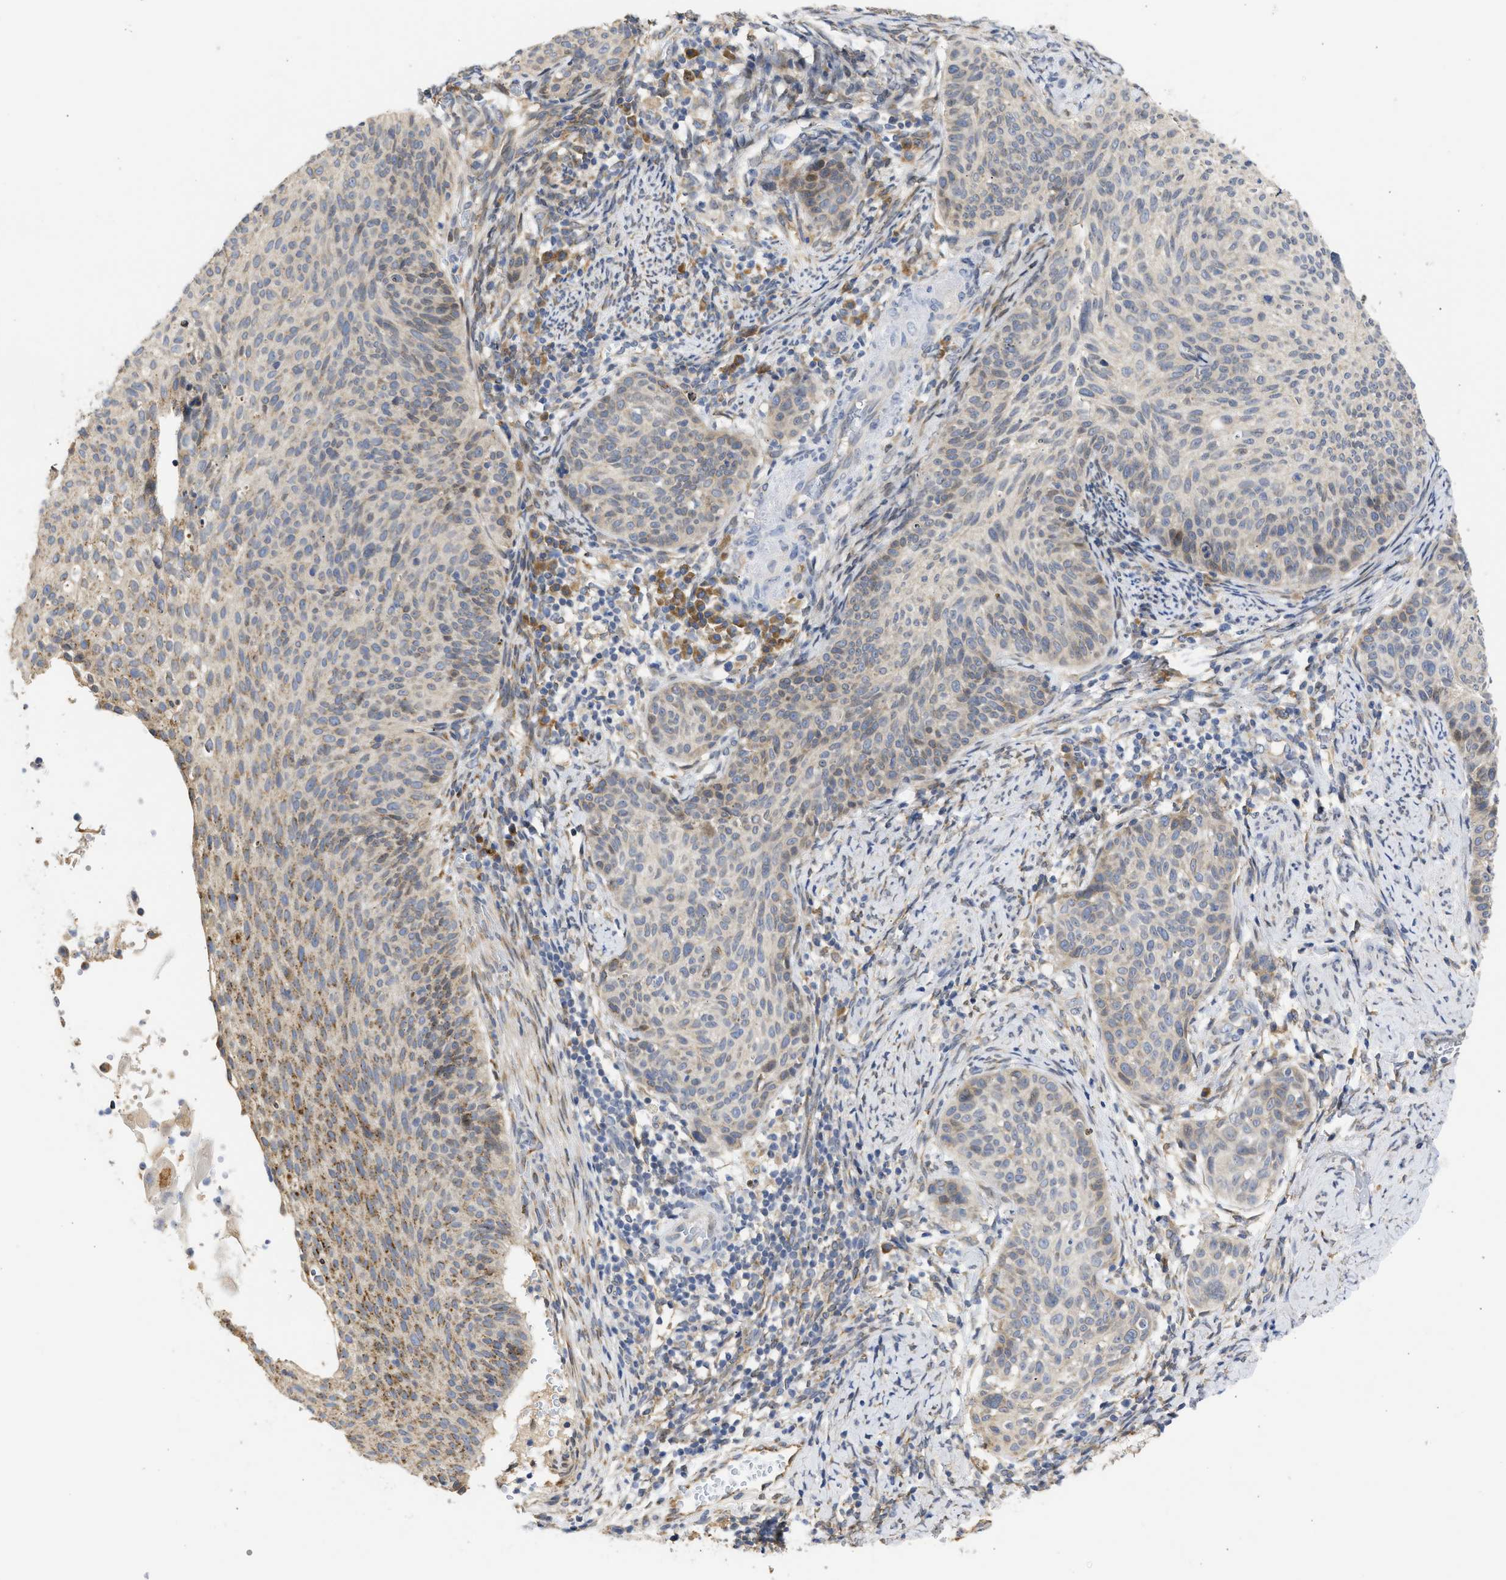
{"staining": {"intensity": "moderate", "quantity": "<25%", "location": "cytoplasmic/membranous"}, "tissue": "cervical cancer", "cell_type": "Tumor cells", "image_type": "cancer", "snomed": [{"axis": "morphology", "description": "Squamous cell carcinoma, NOS"}, {"axis": "topography", "description": "Cervix"}], "caption": "Immunohistochemical staining of human cervical cancer demonstrates low levels of moderate cytoplasmic/membranous positivity in approximately <25% of tumor cells.", "gene": "TMED1", "patient": {"sex": "female", "age": 70}}